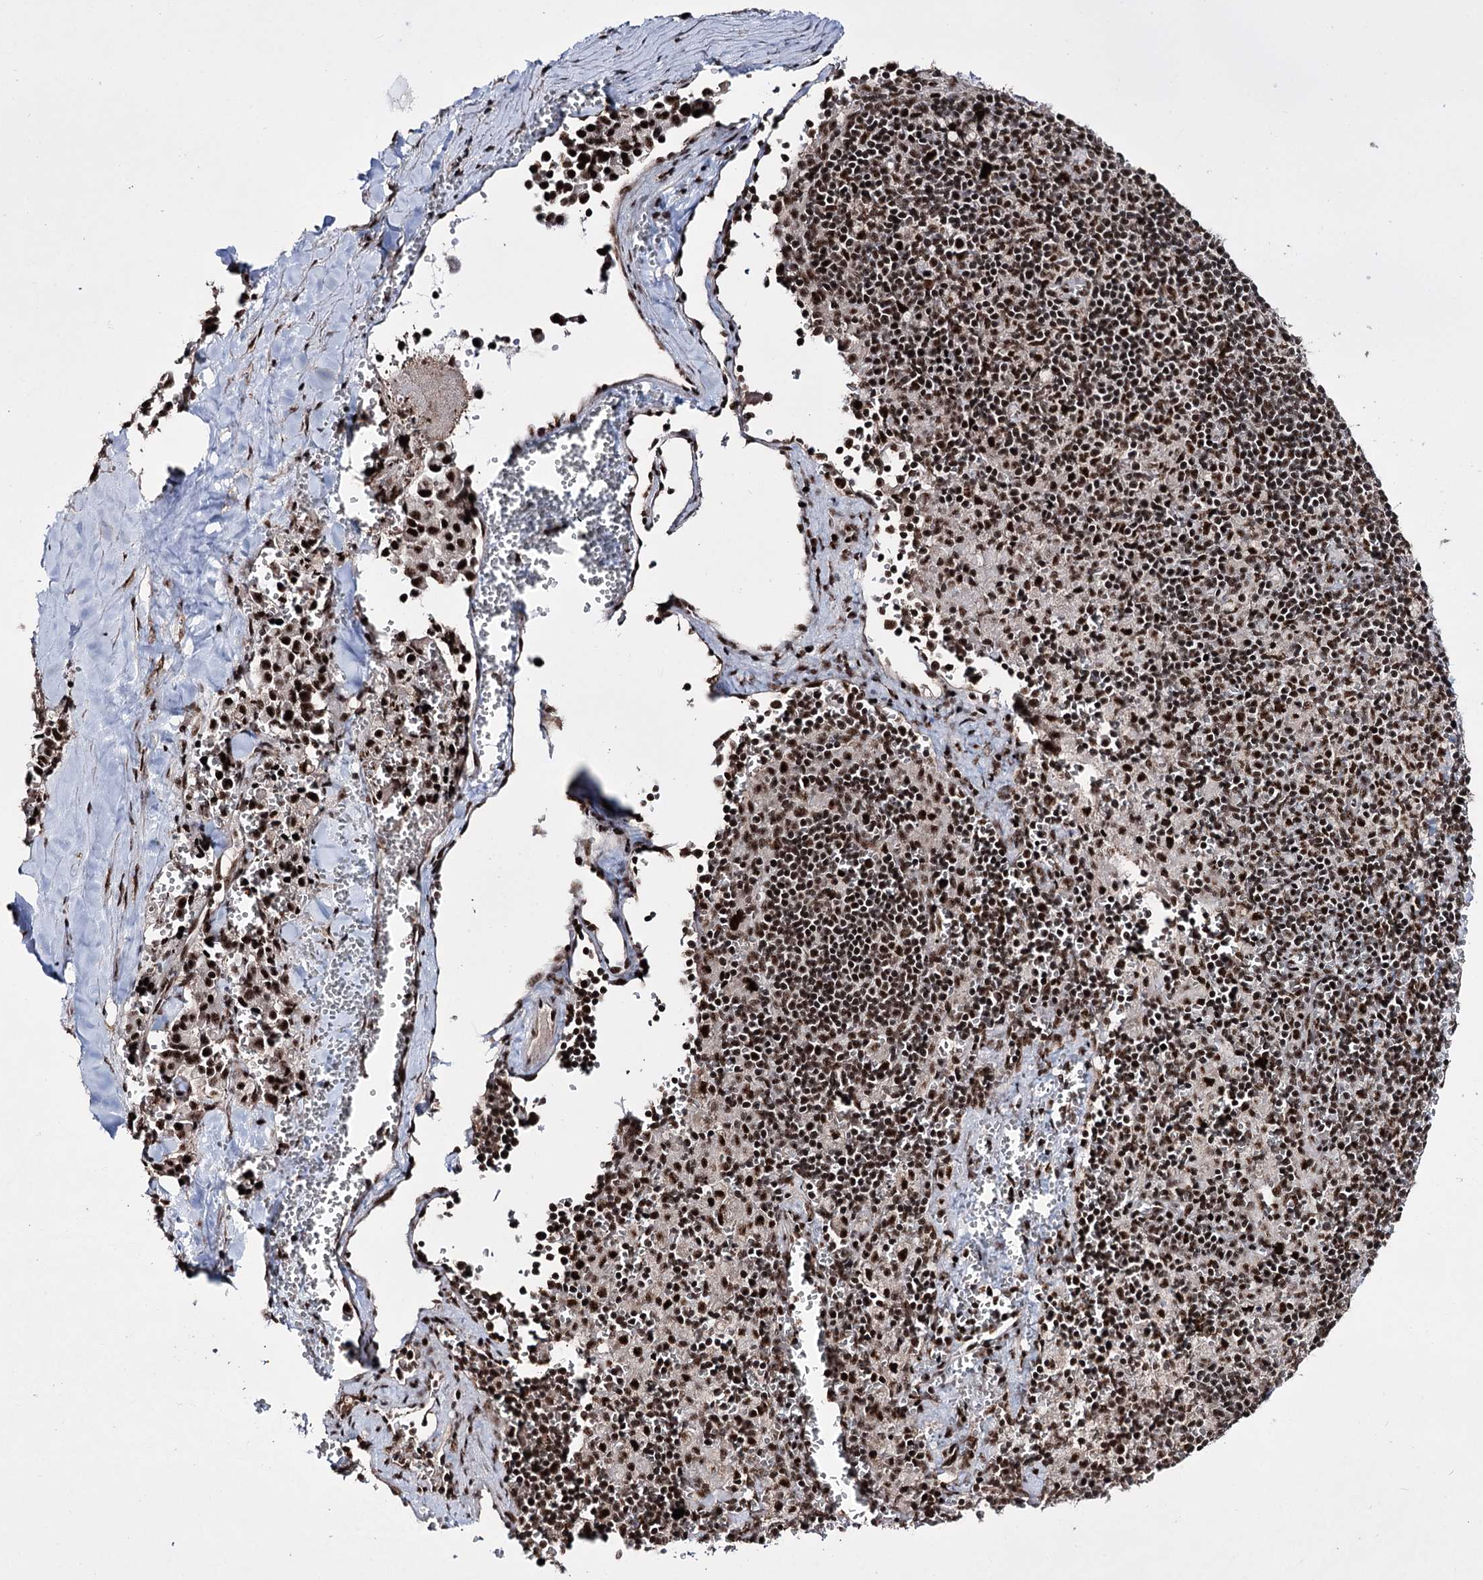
{"staining": {"intensity": "strong", "quantity": ">75%", "location": "nuclear"}, "tissue": "pancreatic cancer", "cell_type": "Tumor cells", "image_type": "cancer", "snomed": [{"axis": "morphology", "description": "Adenocarcinoma, NOS"}, {"axis": "topography", "description": "Pancreas"}], "caption": "Protein analysis of pancreatic cancer tissue shows strong nuclear expression in about >75% of tumor cells.", "gene": "PRPF40A", "patient": {"sex": "male", "age": 65}}